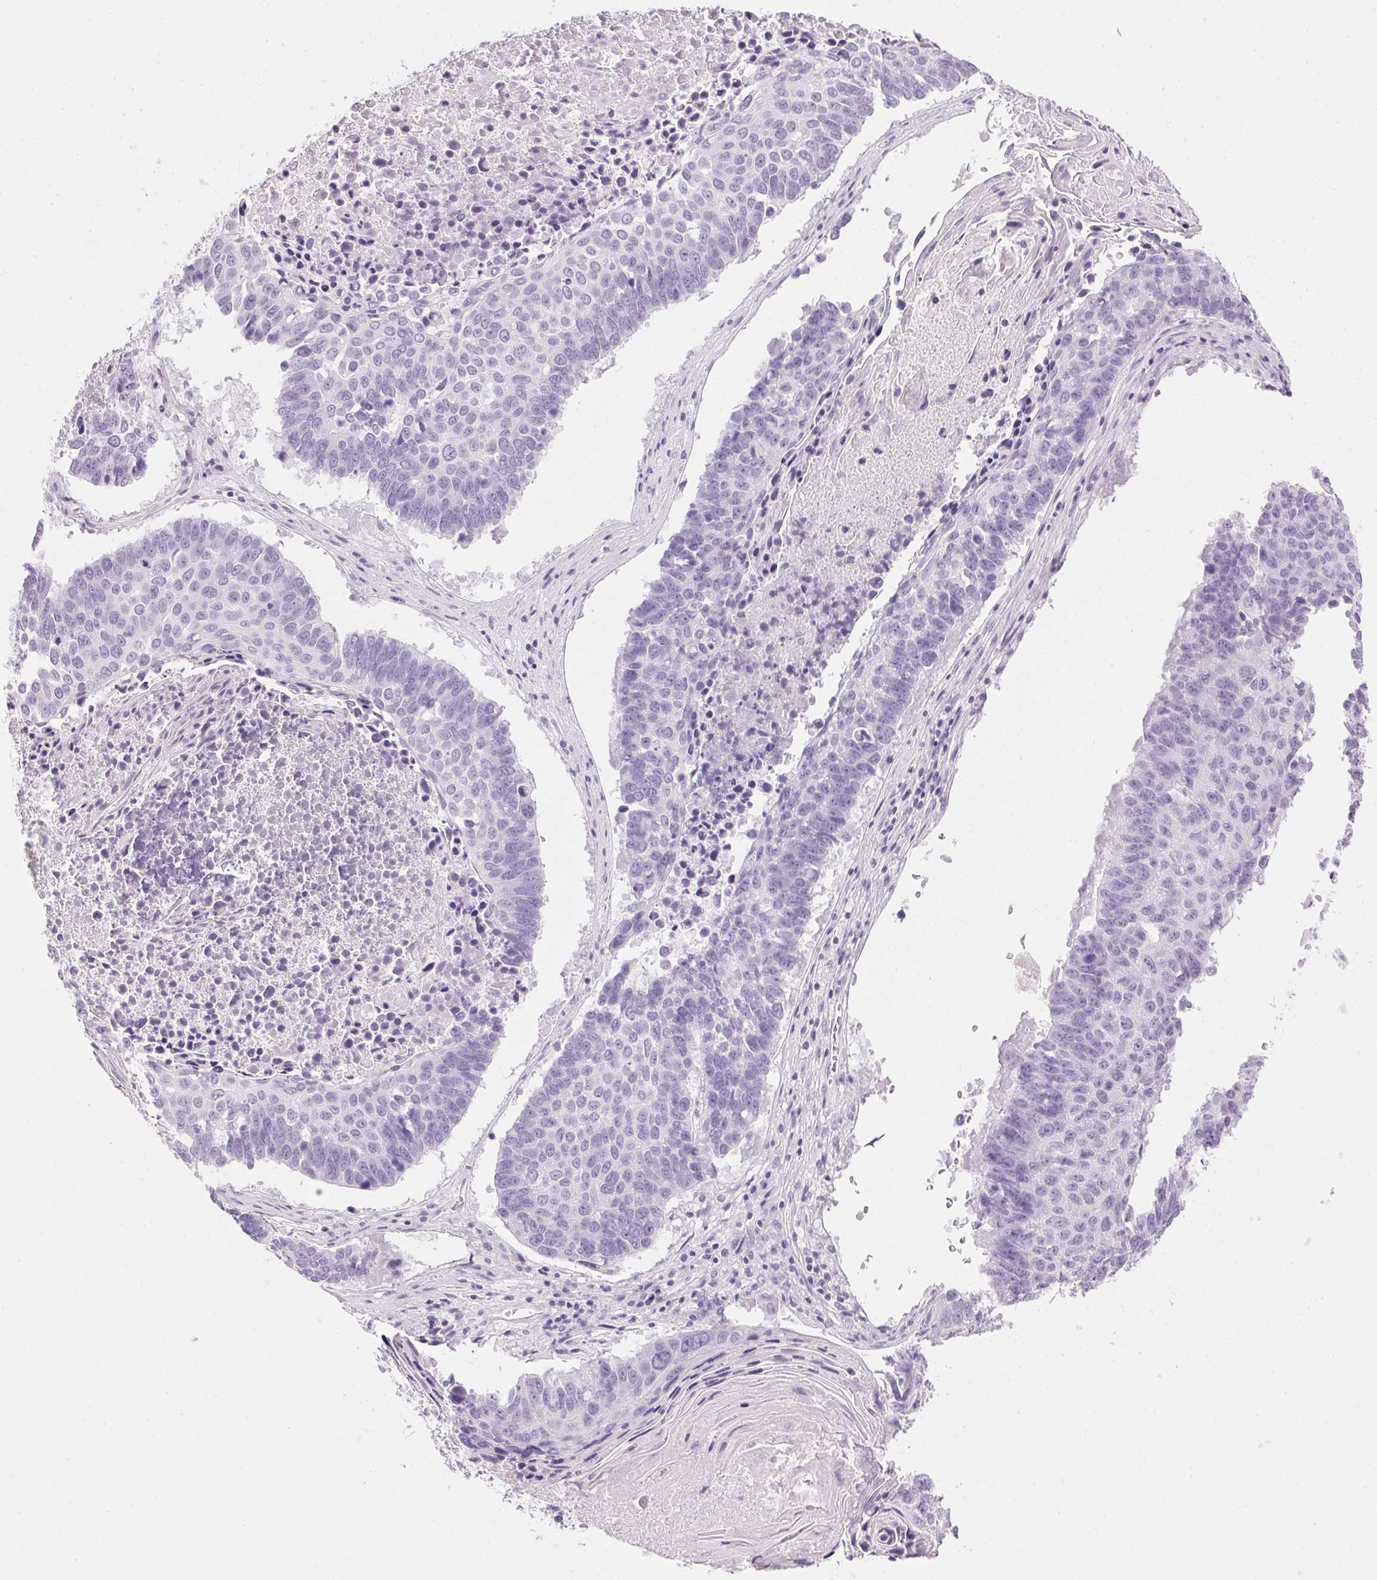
{"staining": {"intensity": "negative", "quantity": "none", "location": "none"}, "tissue": "lung cancer", "cell_type": "Tumor cells", "image_type": "cancer", "snomed": [{"axis": "morphology", "description": "Squamous cell carcinoma, NOS"}, {"axis": "topography", "description": "Lung"}], "caption": "Immunohistochemistry photomicrograph of neoplastic tissue: squamous cell carcinoma (lung) stained with DAB demonstrates no significant protein positivity in tumor cells.", "gene": "IGFBP1", "patient": {"sex": "male", "age": 73}}